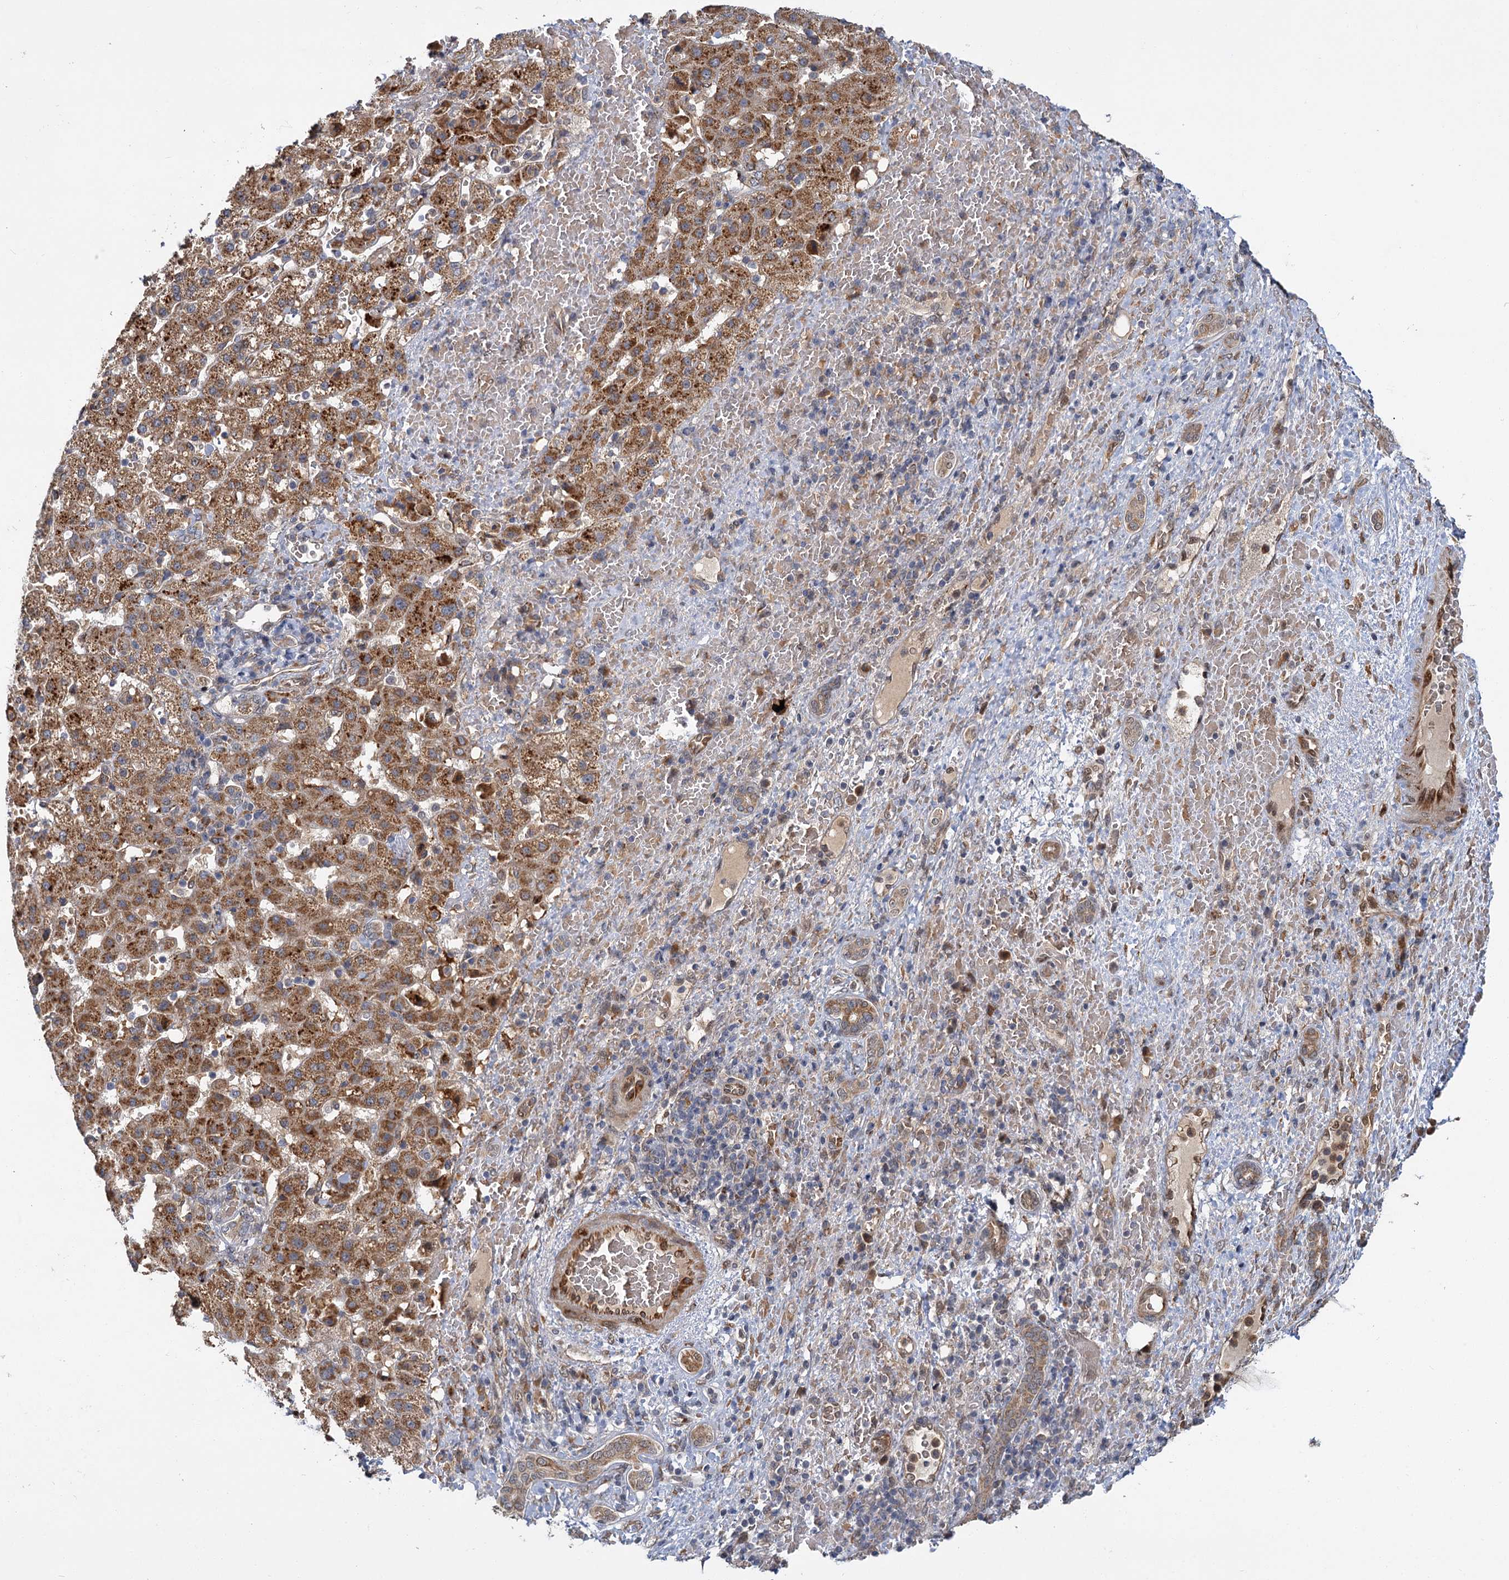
{"staining": {"intensity": "moderate", "quantity": ">75%", "location": "cytoplasmic/membranous"}, "tissue": "liver cancer", "cell_type": "Tumor cells", "image_type": "cancer", "snomed": [{"axis": "morphology", "description": "Normal tissue, NOS"}, {"axis": "morphology", "description": "Carcinoma, Hepatocellular, NOS"}, {"axis": "topography", "description": "Liver"}], "caption": "This micrograph shows immunohistochemistry (IHC) staining of human liver hepatocellular carcinoma, with medium moderate cytoplasmic/membranous positivity in approximately >75% of tumor cells.", "gene": "APBA2", "patient": {"sex": "male", "age": 57}}